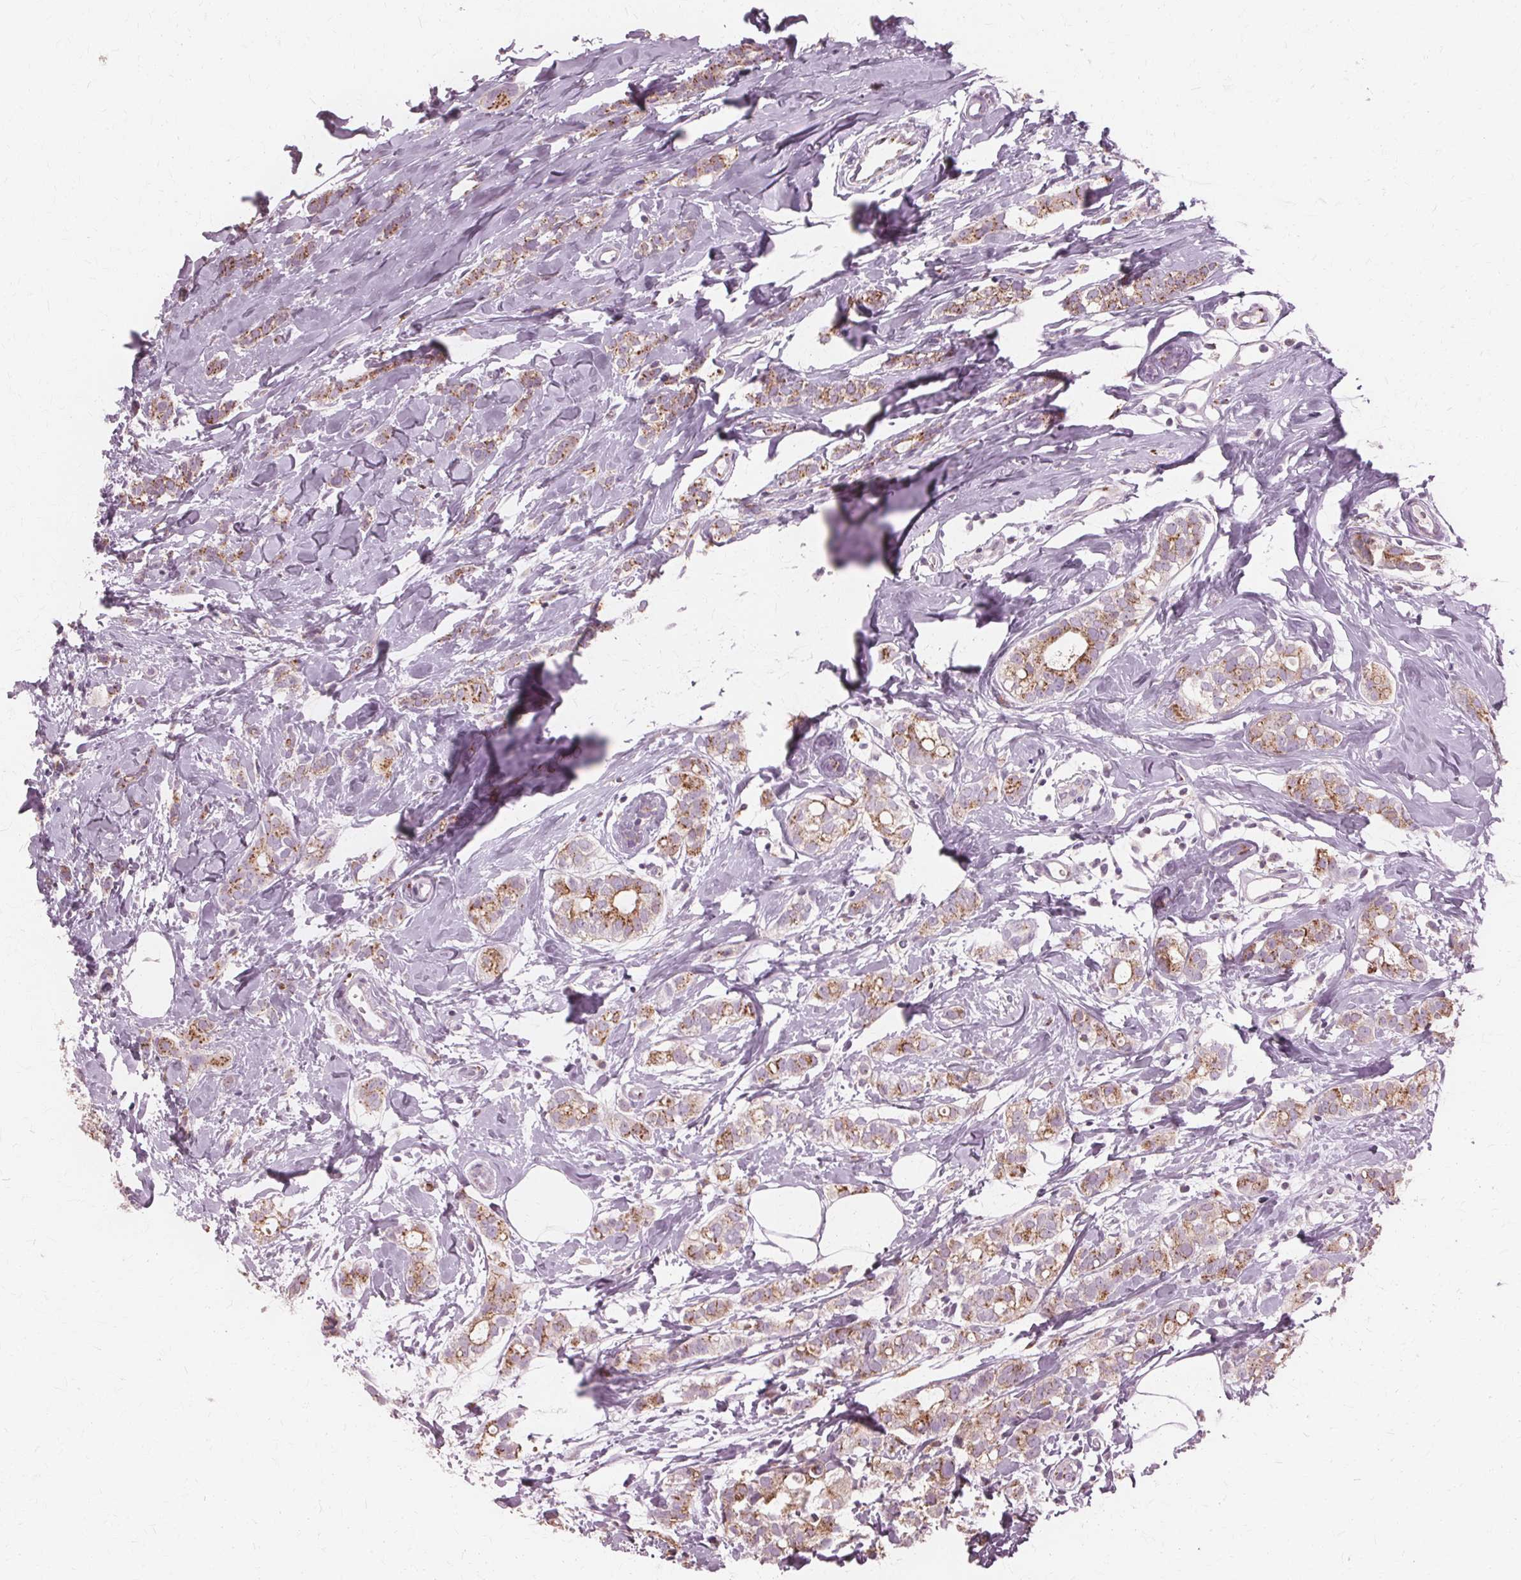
{"staining": {"intensity": "moderate", "quantity": "25%-75%", "location": "cytoplasmic/membranous"}, "tissue": "breast cancer", "cell_type": "Tumor cells", "image_type": "cancer", "snomed": [{"axis": "morphology", "description": "Duct carcinoma"}, {"axis": "topography", "description": "Breast"}], "caption": "This is an image of immunohistochemistry staining of breast intraductal carcinoma, which shows moderate positivity in the cytoplasmic/membranous of tumor cells.", "gene": "DNASE2", "patient": {"sex": "female", "age": 40}}